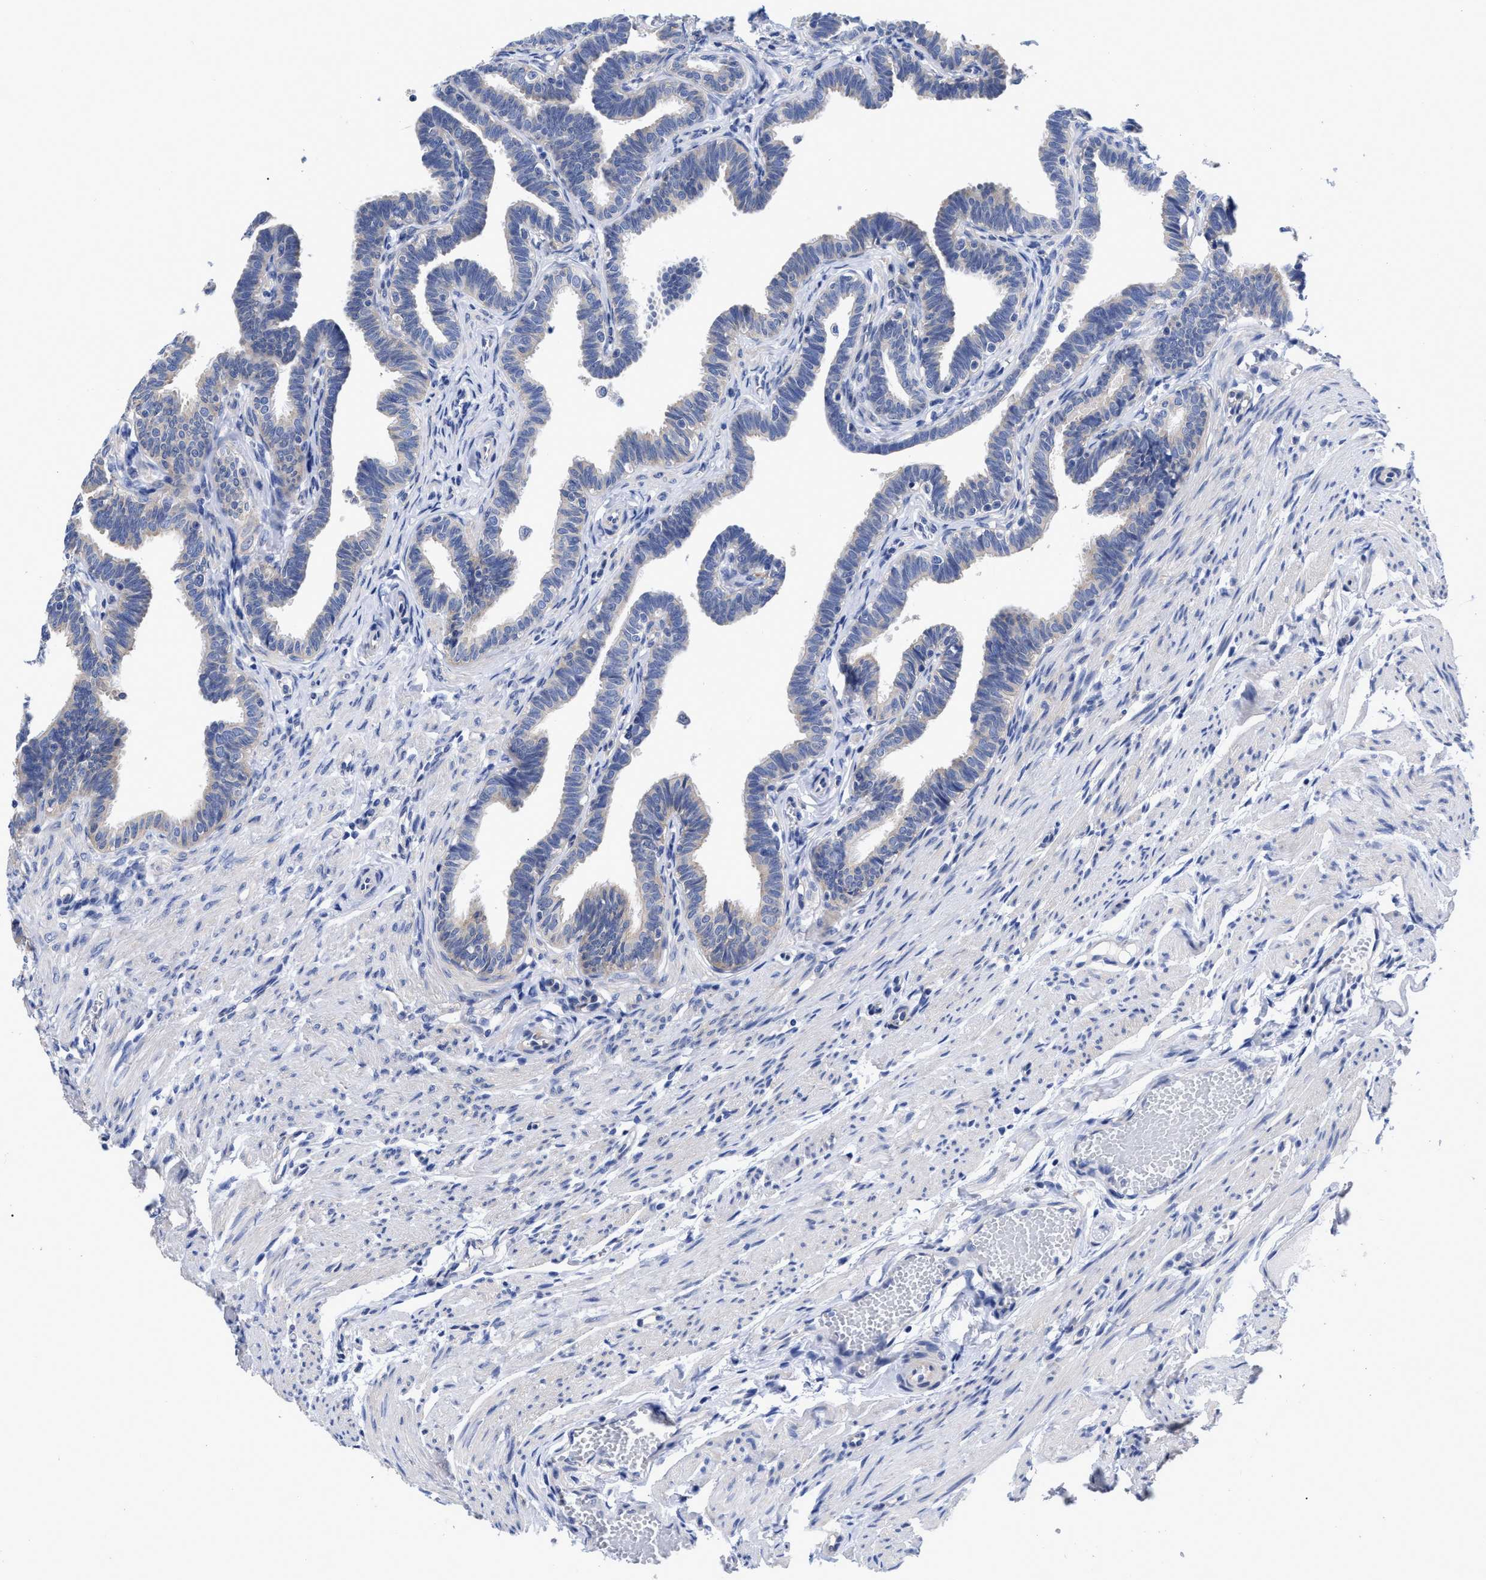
{"staining": {"intensity": "weak", "quantity": "<25%", "location": "cytoplasmic/membranous"}, "tissue": "fallopian tube", "cell_type": "Glandular cells", "image_type": "normal", "snomed": [{"axis": "morphology", "description": "Normal tissue, NOS"}, {"axis": "topography", "description": "Fallopian tube"}, {"axis": "topography", "description": "Ovary"}], "caption": "Immunohistochemical staining of unremarkable human fallopian tube displays no significant expression in glandular cells.", "gene": "IRAG2", "patient": {"sex": "female", "age": 23}}